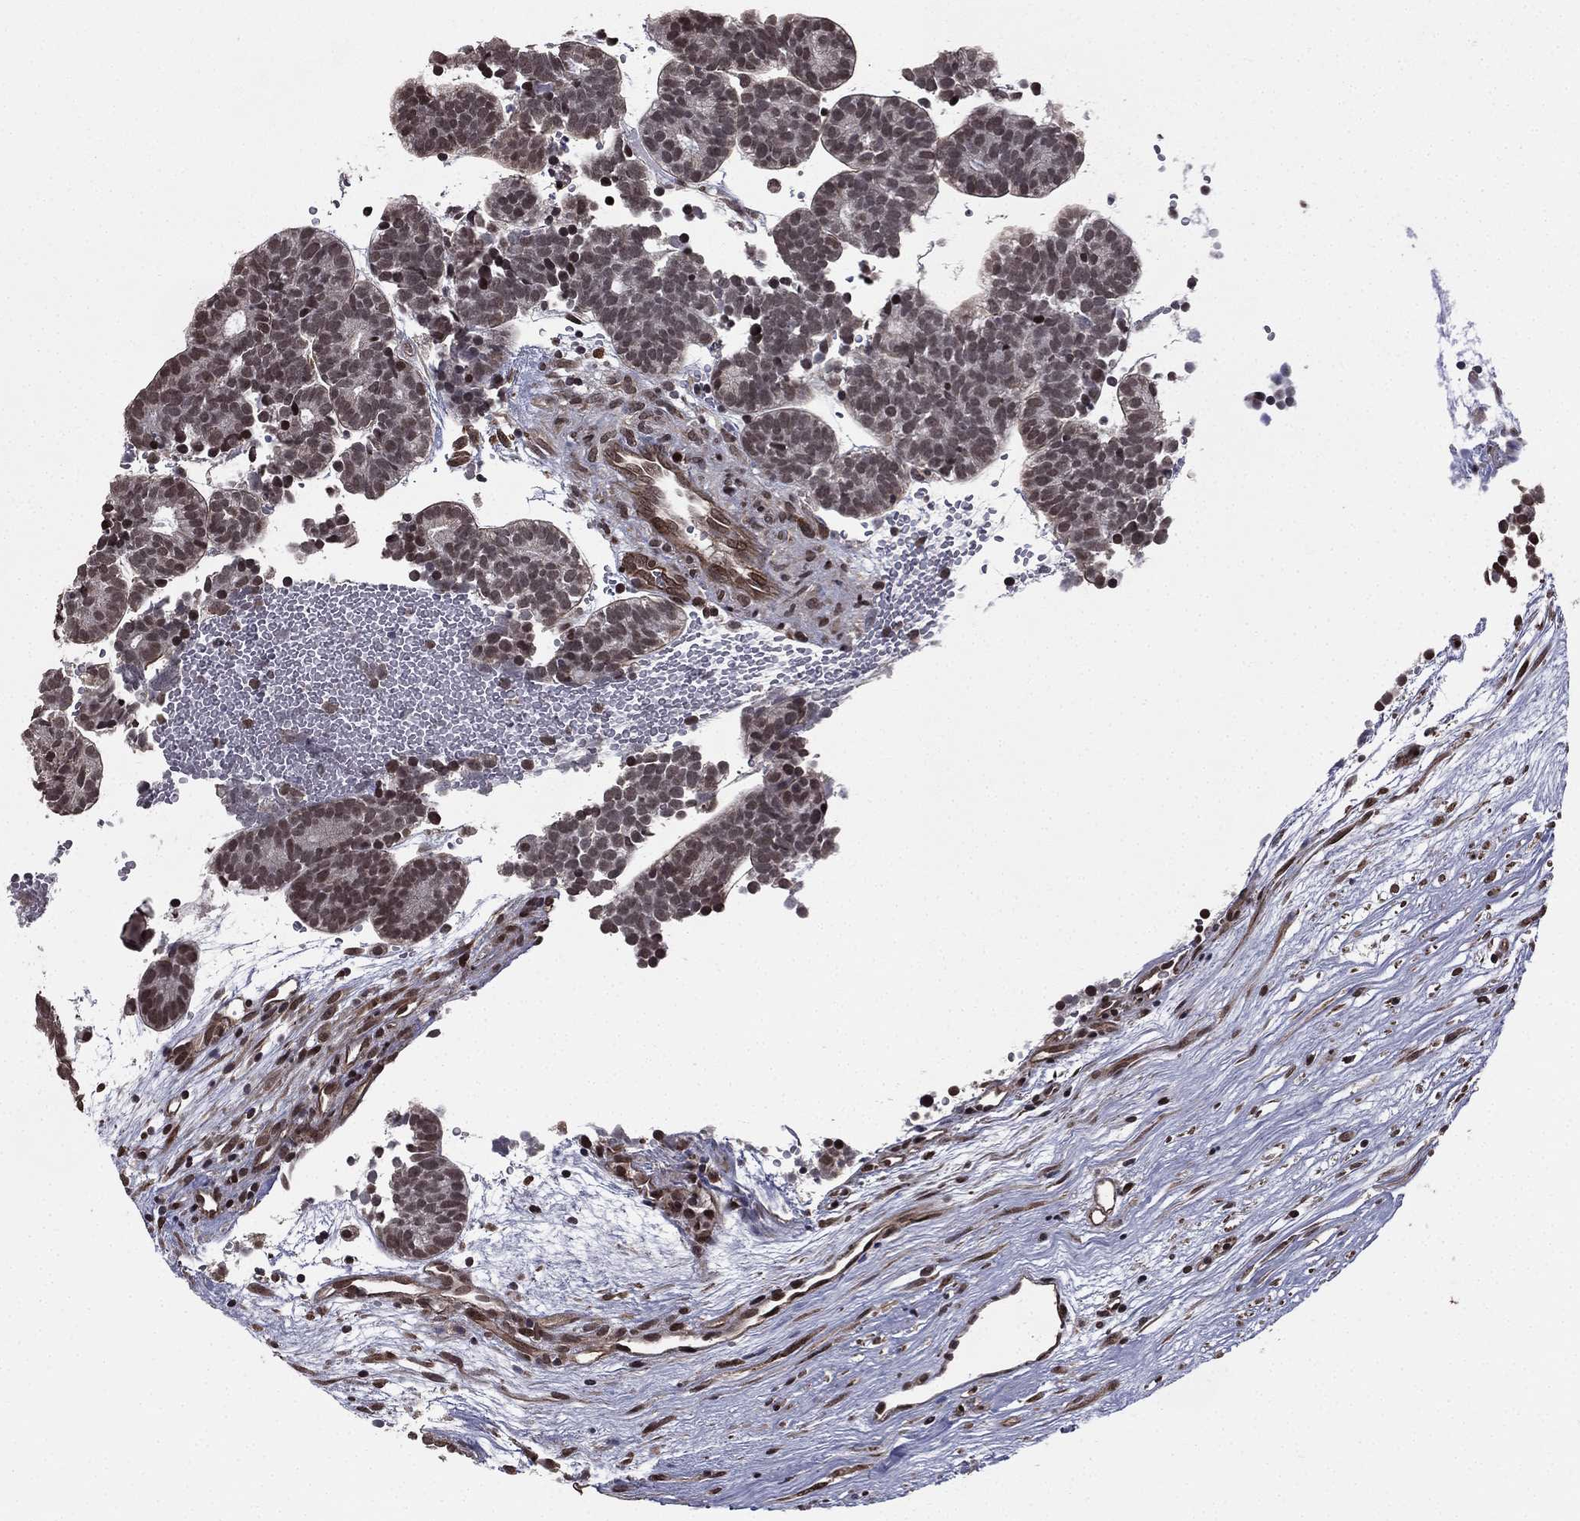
{"staining": {"intensity": "strong", "quantity": "<25%", "location": "nuclear"}, "tissue": "head and neck cancer", "cell_type": "Tumor cells", "image_type": "cancer", "snomed": [{"axis": "morphology", "description": "Adenocarcinoma, NOS"}, {"axis": "topography", "description": "Head-Neck"}], "caption": "An immunohistochemistry (IHC) histopathology image of neoplastic tissue is shown. Protein staining in brown highlights strong nuclear positivity in head and neck cancer (adenocarcinoma) within tumor cells. The protein is stained brown, and the nuclei are stained in blue (DAB (3,3'-diaminobenzidine) IHC with brightfield microscopy, high magnification).", "gene": "RARB", "patient": {"sex": "female", "age": 81}}